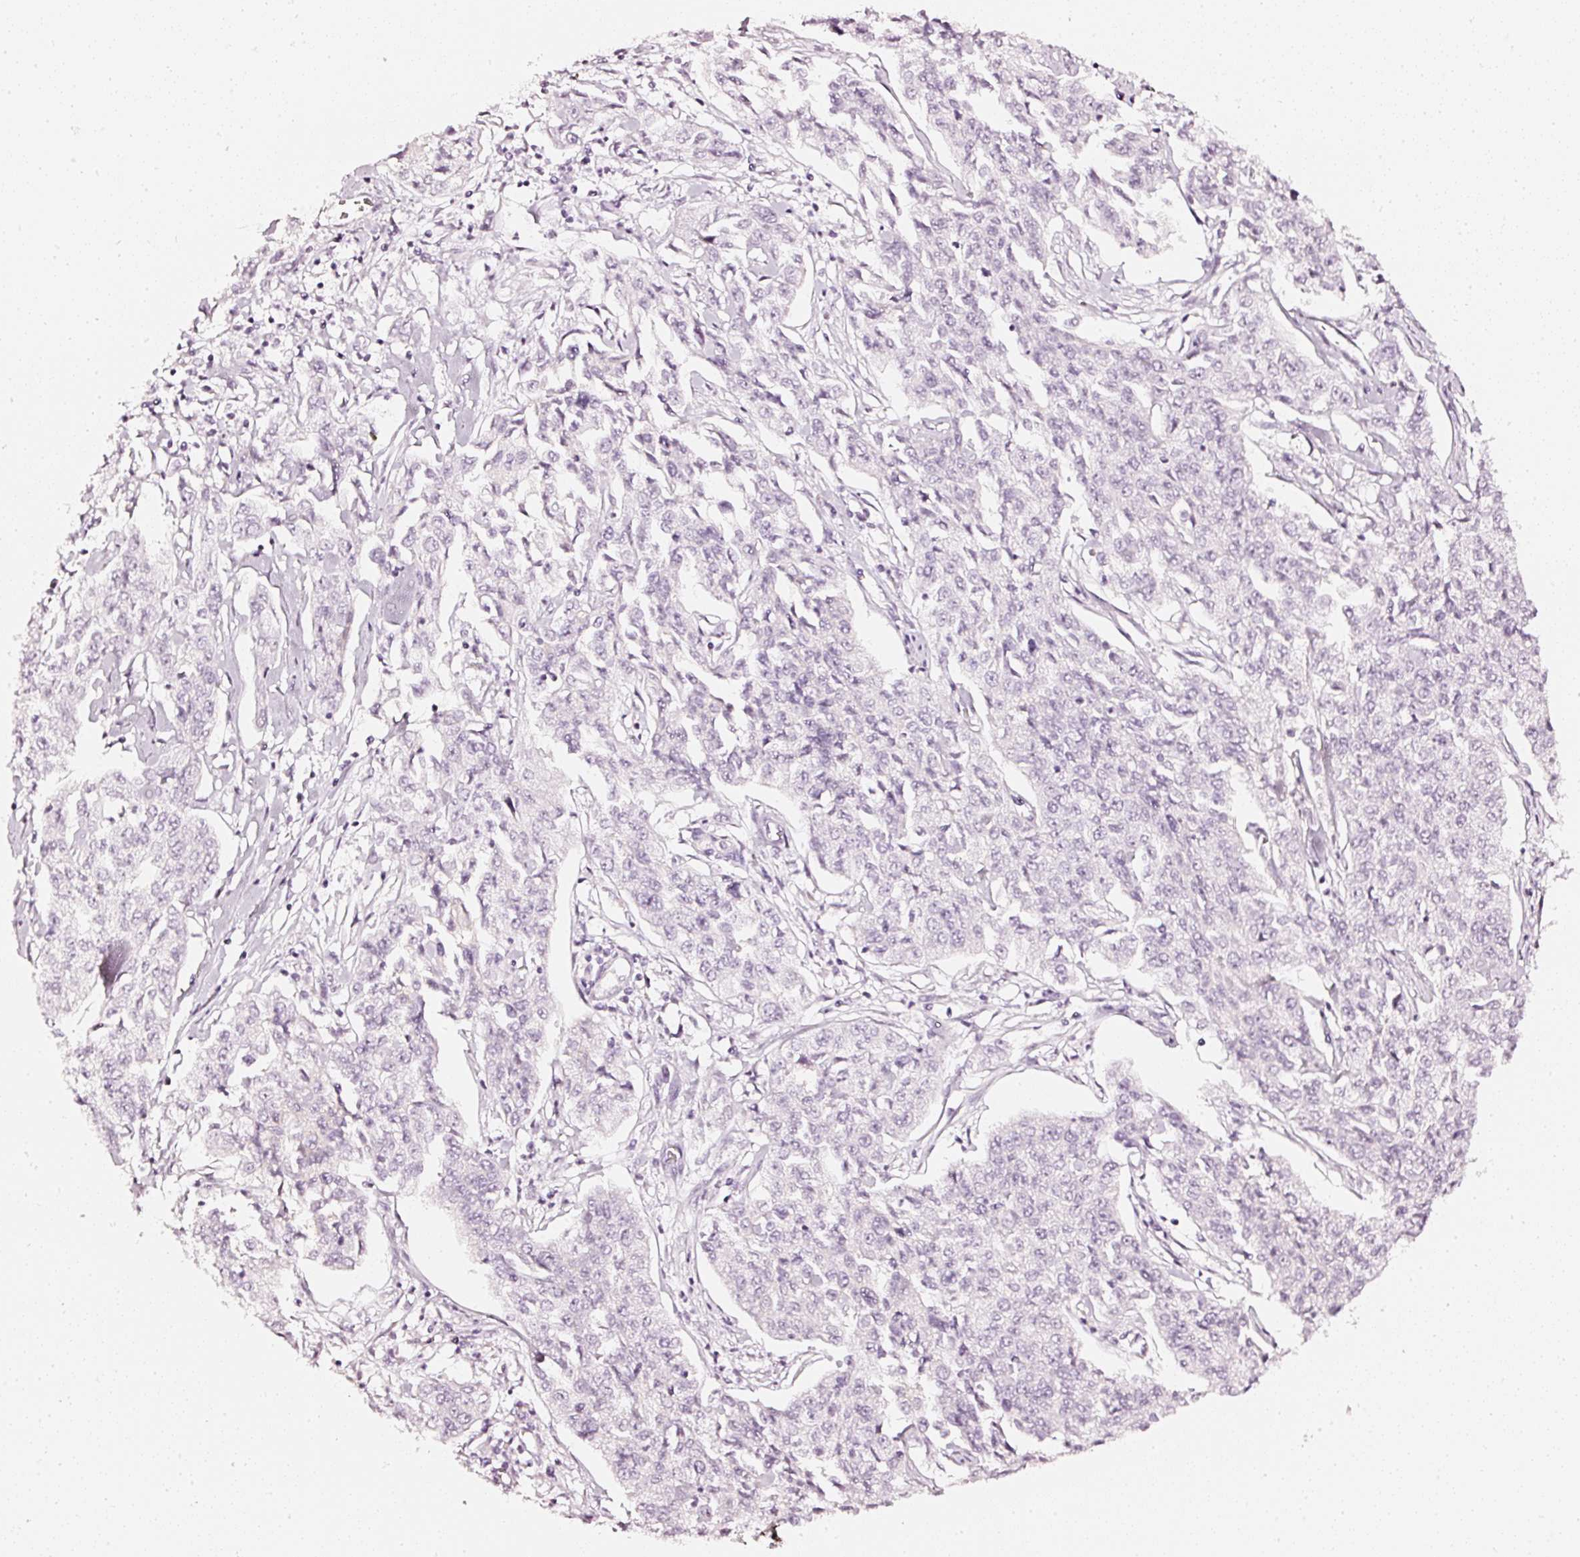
{"staining": {"intensity": "negative", "quantity": "none", "location": "none"}, "tissue": "cervical cancer", "cell_type": "Tumor cells", "image_type": "cancer", "snomed": [{"axis": "morphology", "description": "Squamous cell carcinoma, NOS"}, {"axis": "topography", "description": "Cervix"}], "caption": "A histopathology image of squamous cell carcinoma (cervical) stained for a protein reveals no brown staining in tumor cells.", "gene": "CNP", "patient": {"sex": "female", "age": 35}}